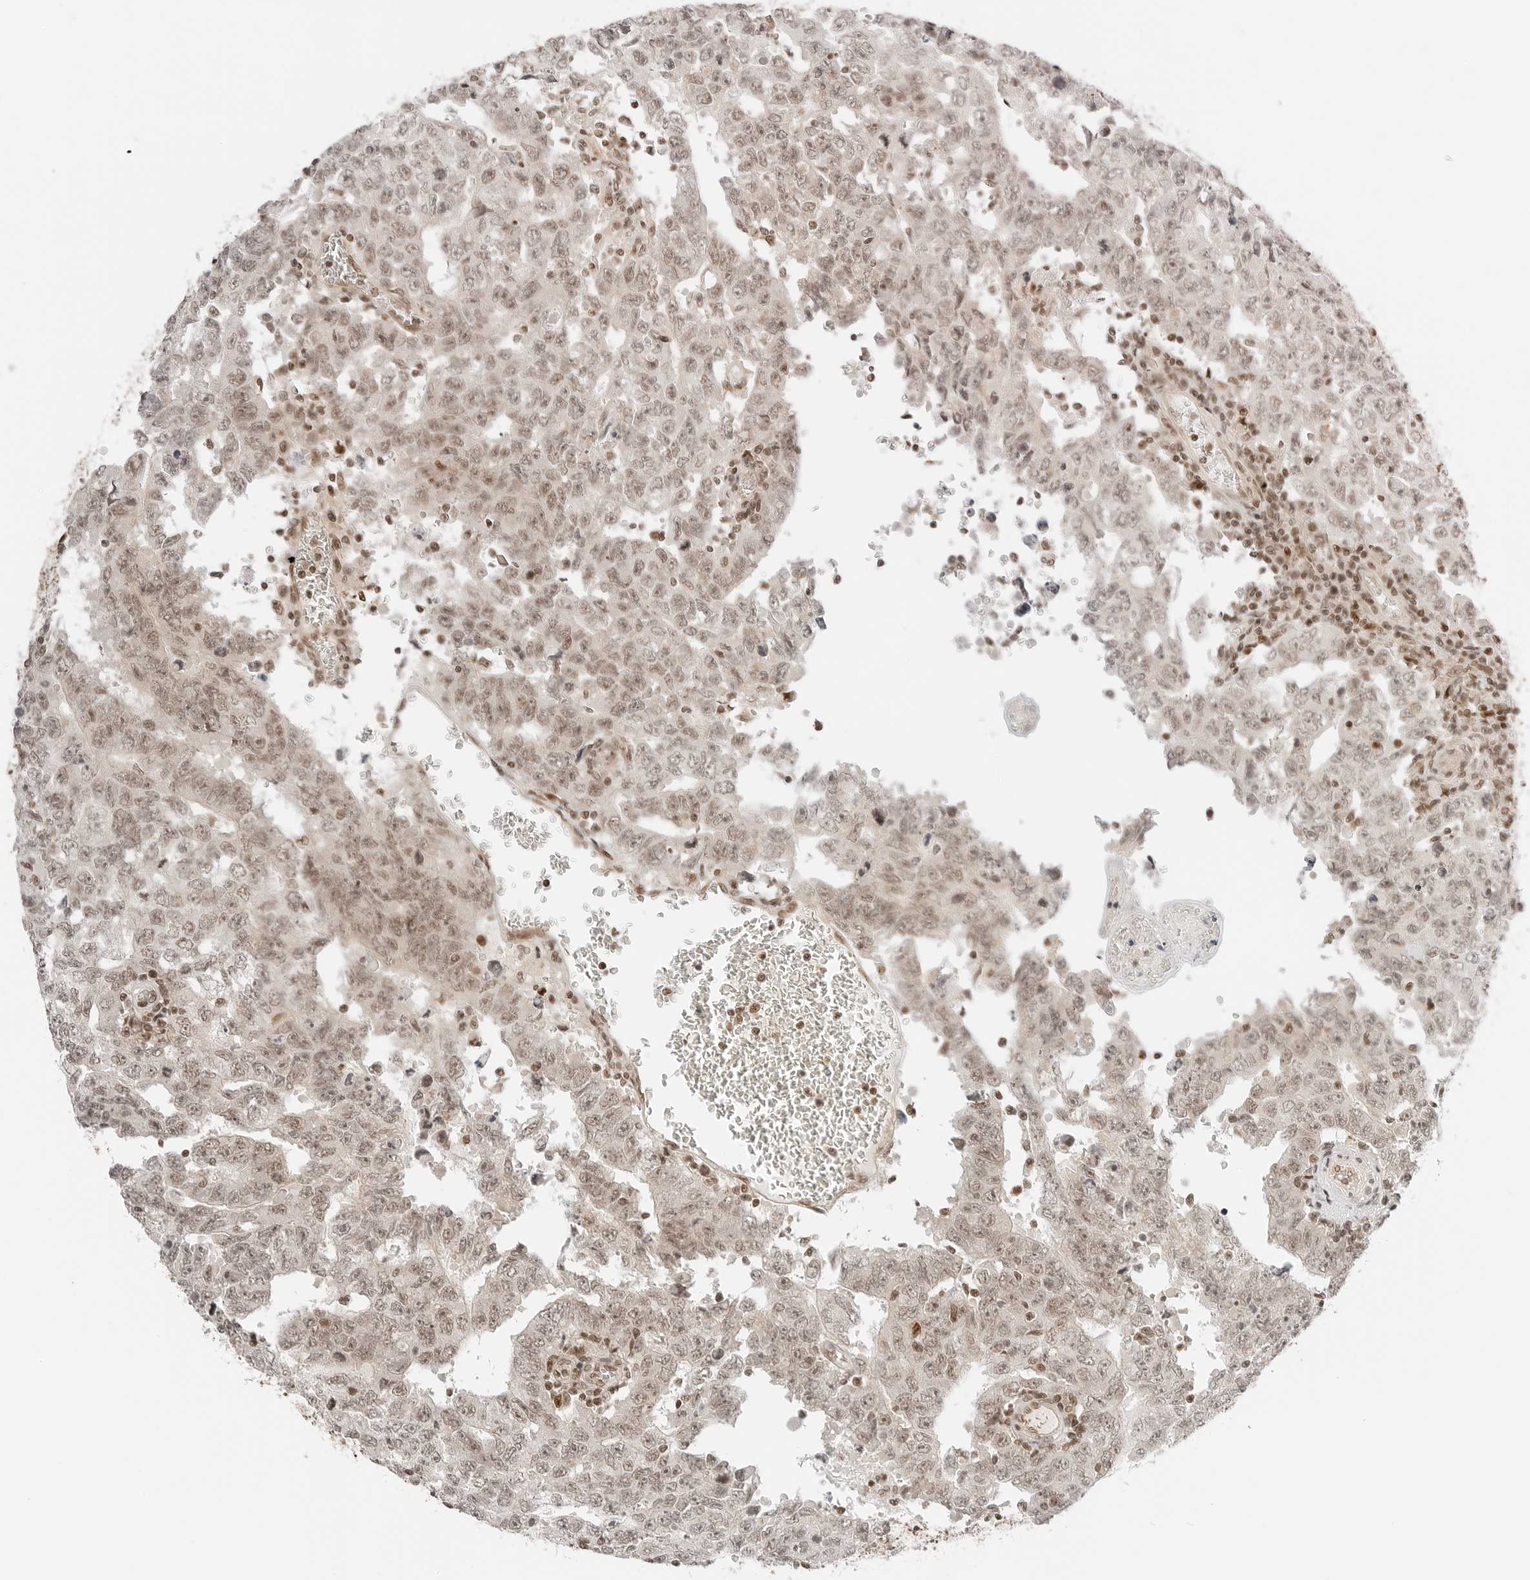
{"staining": {"intensity": "moderate", "quantity": ">75%", "location": "nuclear"}, "tissue": "testis cancer", "cell_type": "Tumor cells", "image_type": "cancer", "snomed": [{"axis": "morphology", "description": "Carcinoma, Embryonal, NOS"}, {"axis": "topography", "description": "Testis"}], "caption": "This histopathology image reveals immunohistochemistry staining of human testis cancer (embryonal carcinoma), with medium moderate nuclear expression in approximately >75% of tumor cells.", "gene": "CRTC2", "patient": {"sex": "male", "age": 26}}